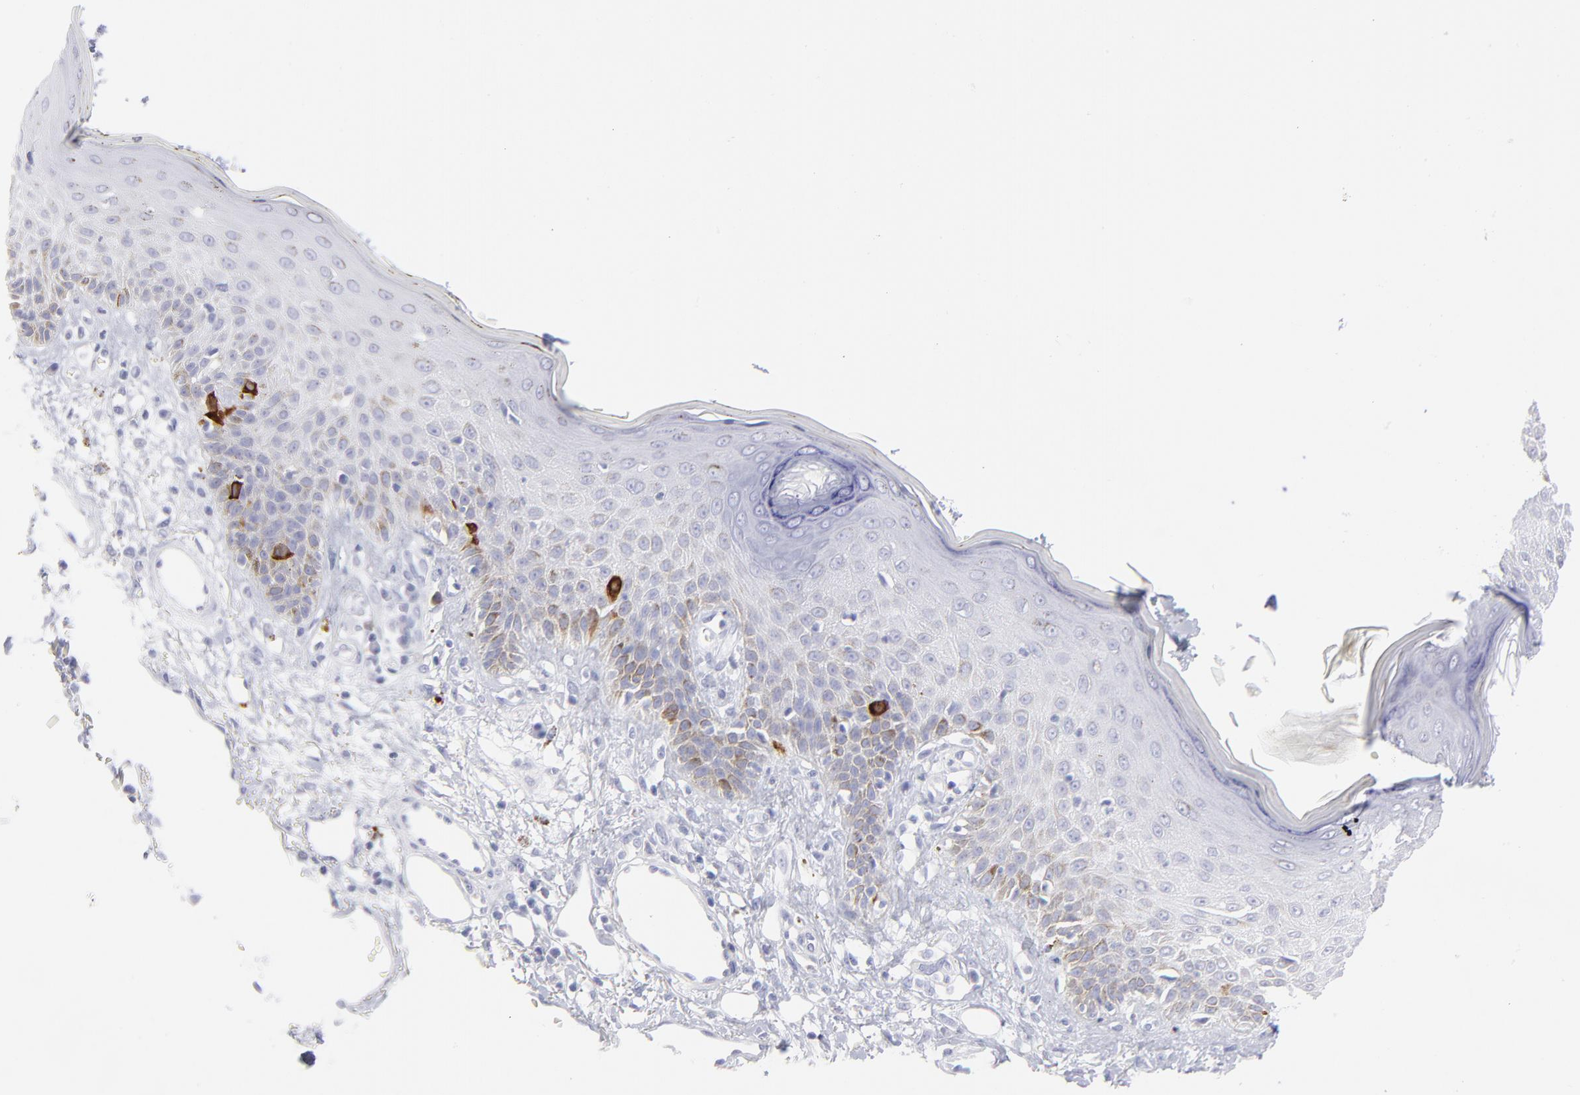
{"staining": {"intensity": "strong", "quantity": "<25%", "location": "cytoplasmic/membranous"}, "tissue": "skin cancer", "cell_type": "Tumor cells", "image_type": "cancer", "snomed": [{"axis": "morphology", "description": "Squamous cell carcinoma, NOS"}, {"axis": "topography", "description": "Skin"}], "caption": "Immunohistochemistry (IHC) staining of skin cancer, which demonstrates medium levels of strong cytoplasmic/membranous expression in about <25% of tumor cells indicating strong cytoplasmic/membranous protein staining. The staining was performed using DAB (3,3'-diaminobenzidine) (brown) for protein detection and nuclei were counterstained in hematoxylin (blue).", "gene": "CCNB1", "patient": {"sex": "female", "age": 59}}